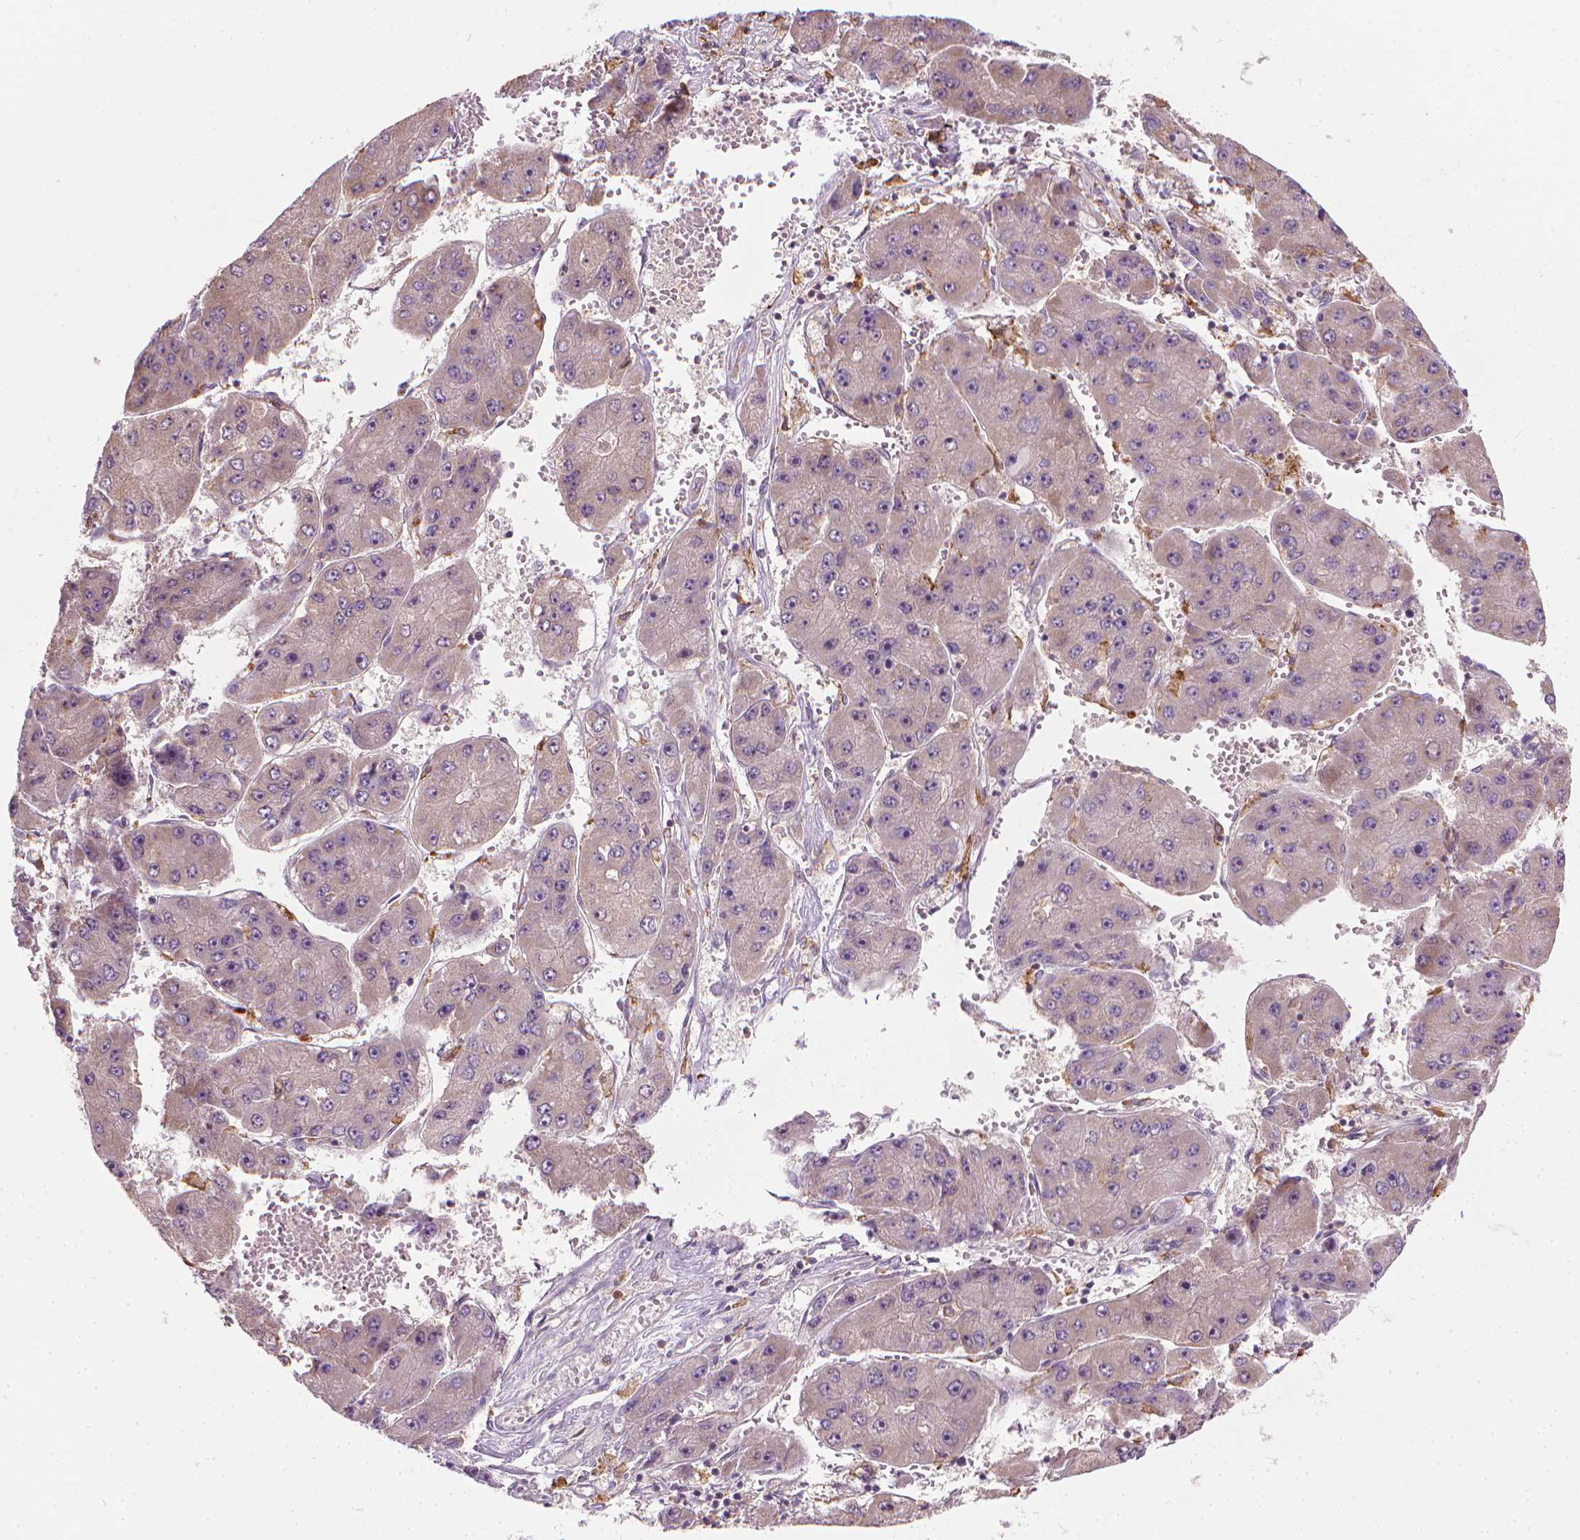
{"staining": {"intensity": "weak", "quantity": ">75%", "location": "cytoplasmic/membranous"}, "tissue": "liver cancer", "cell_type": "Tumor cells", "image_type": "cancer", "snomed": [{"axis": "morphology", "description": "Carcinoma, Hepatocellular, NOS"}, {"axis": "topography", "description": "Liver"}], "caption": "Weak cytoplasmic/membranous protein expression is identified in approximately >75% of tumor cells in liver hepatocellular carcinoma.", "gene": "PRAG1", "patient": {"sex": "female", "age": 61}}